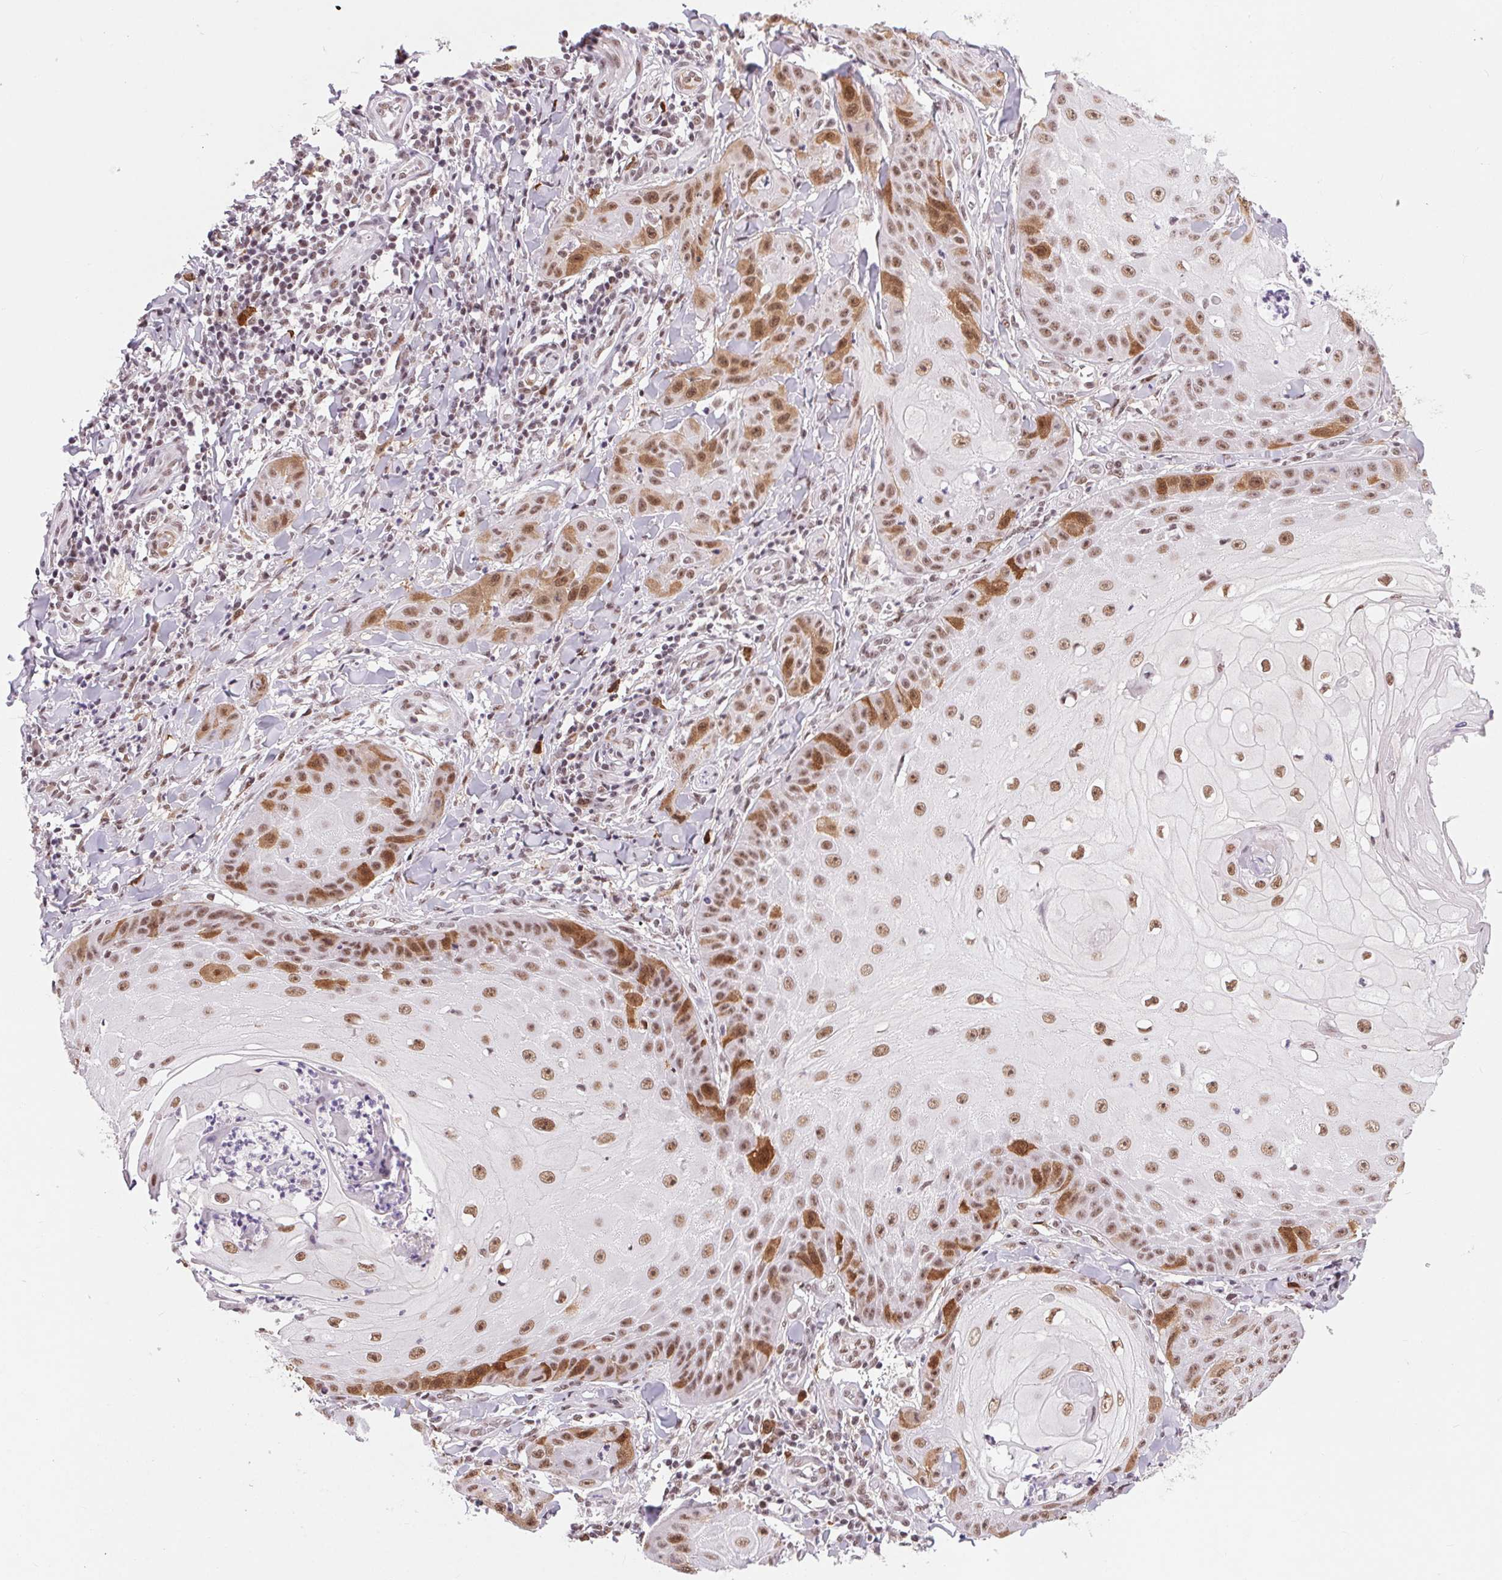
{"staining": {"intensity": "moderate", "quantity": ">75%", "location": "cytoplasmic/membranous,nuclear"}, "tissue": "skin cancer", "cell_type": "Tumor cells", "image_type": "cancer", "snomed": [{"axis": "morphology", "description": "Squamous cell carcinoma, NOS"}, {"axis": "topography", "description": "Skin"}], "caption": "A medium amount of moderate cytoplasmic/membranous and nuclear staining is present in about >75% of tumor cells in skin squamous cell carcinoma tissue.", "gene": "CD2BP2", "patient": {"sex": "male", "age": 70}}